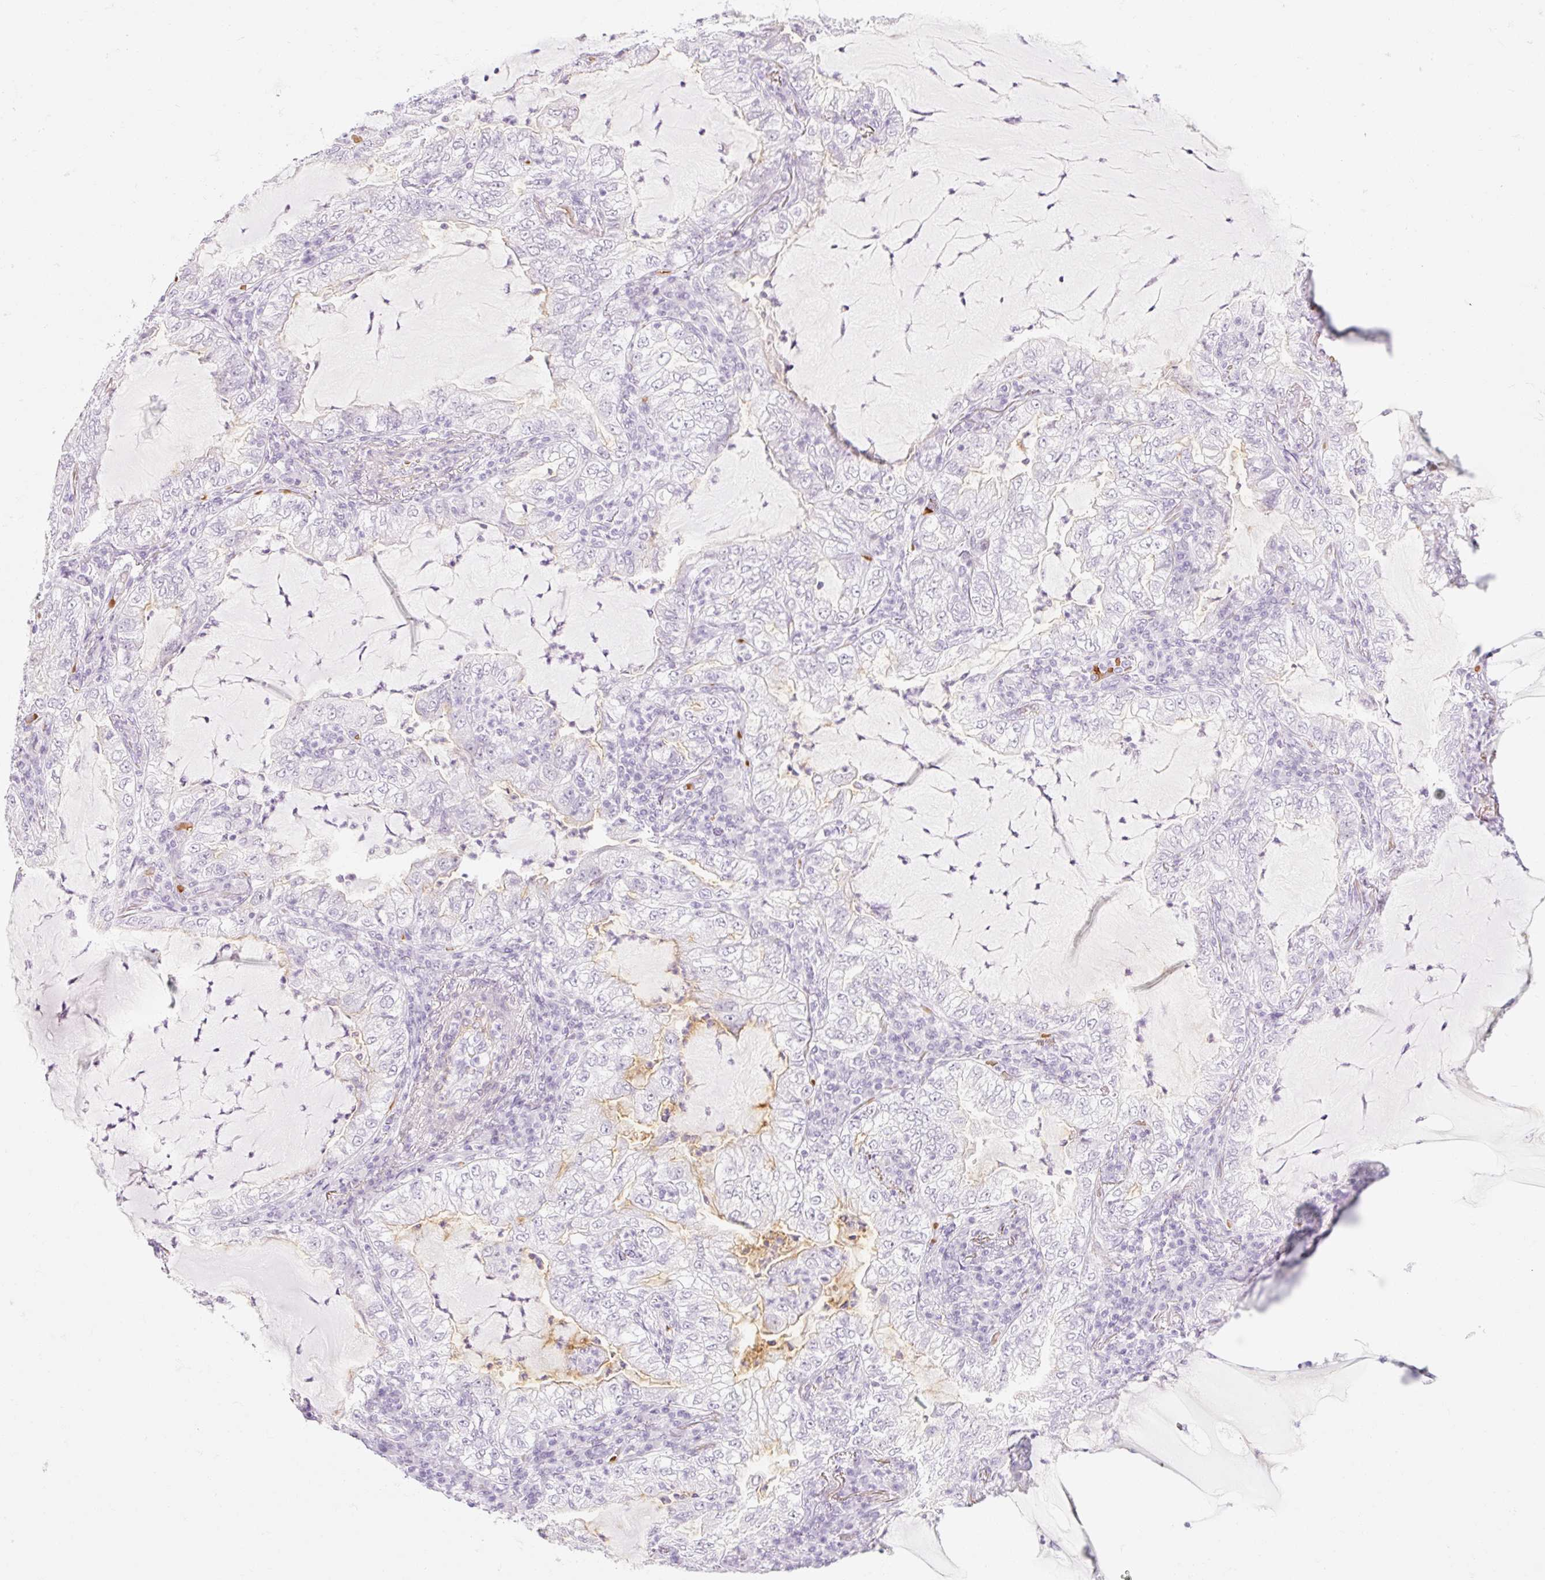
{"staining": {"intensity": "negative", "quantity": "none", "location": "none"}, "tissue": "lung cancer", "cell_type": "Tumor cells", "image_type": "cancer", "snomed": [{"axis": "morphology", "description": "Adenocarcinoma, NOS"}, {"axis": "topography", "description": "Lung"}], "caption": "Protein analysis of lung cancer shows no significant staining in tumor cells.", "gene": "TAF1L", "patient": {"sex": "female", "age": 73}}